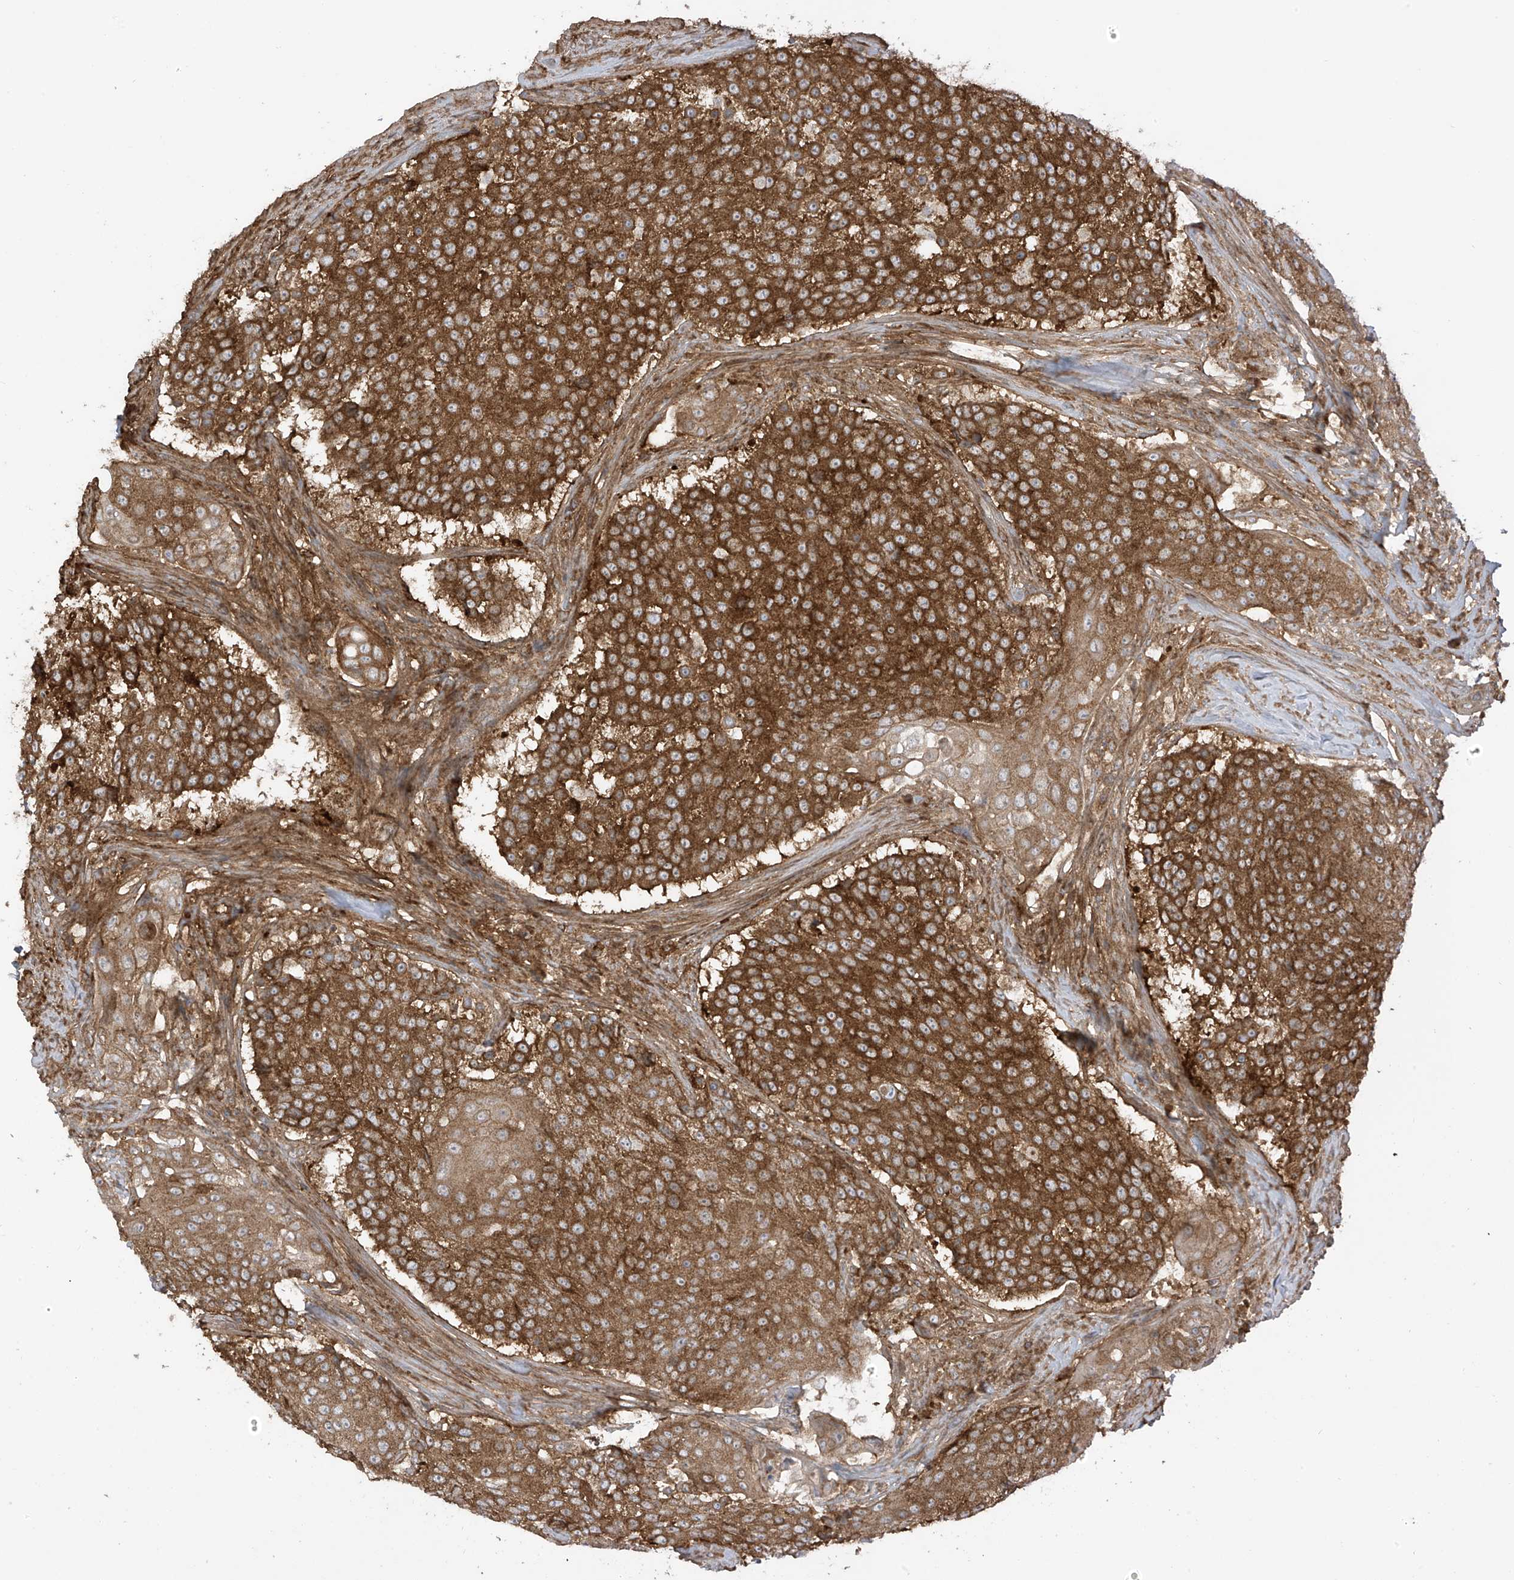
{"staining": {"intensity": "strong", "quantity": ">75%", "location": "cytoplasmic/membranous"}, "tissue": "urothelial cancer", "cell_type": "Tumor cells", "image_type": "cancer", "snomed": [{"axis": "morphology", "description": "Urothelial carcinoma, High grade"}, {"axis": "topography", "description": "Urinary bladder"}], "caption": "This histopathology image demonstrates immunohistochemistry (IHC) staining of human urothelial cancer, with high strong cytoplasmic/membranous staining in approximately >75% of tumor cells.", "gene": "REPS1", "patient": {"sex": "female", "age": 63}}